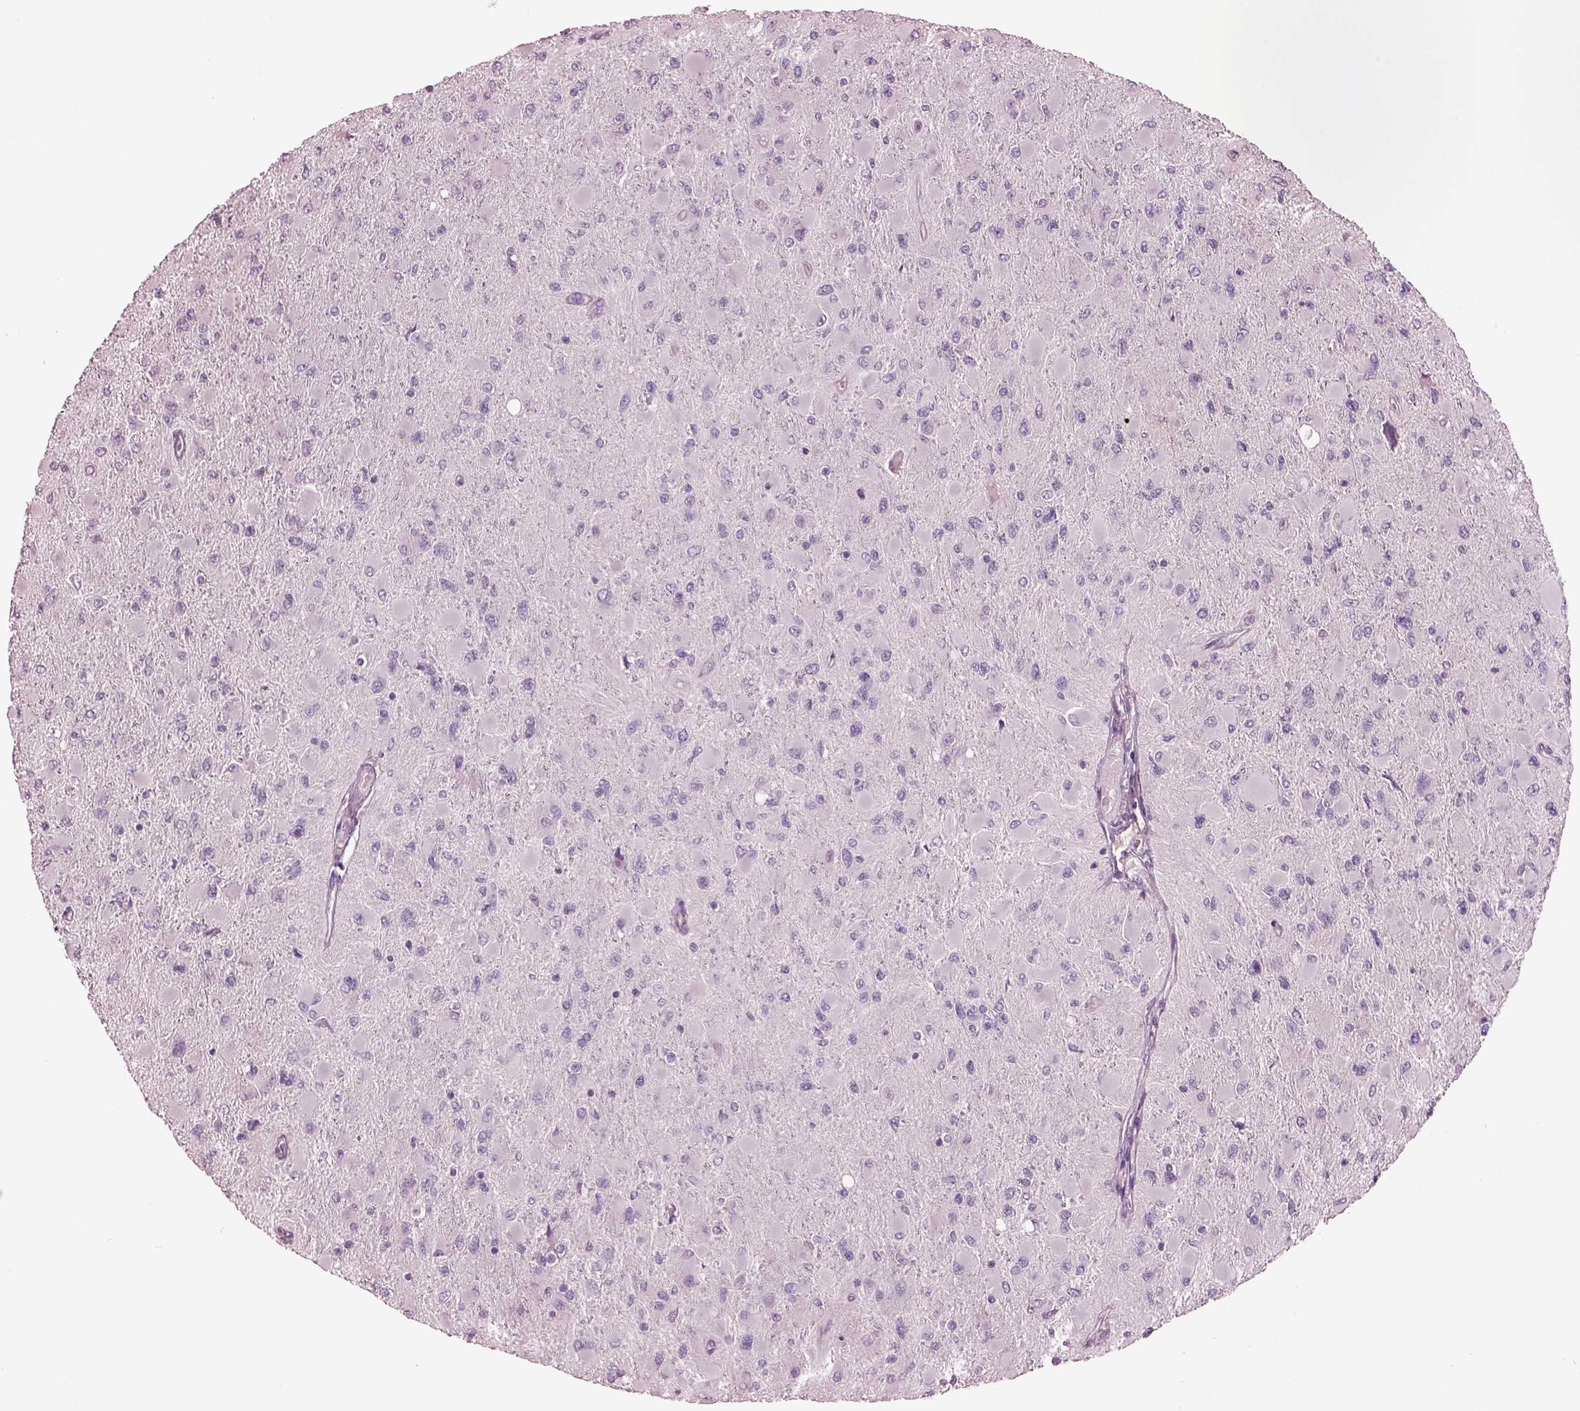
{"staining": {"intensity": "negative", "quantity": "none", "location": "none"}, "tissue": "glioma", "cell_type": "Tumor cells", "image_type": "cancer", "snomed": [{"axis": "morphology", "description": "Glioma, malignant, High grade"}, {"axis": "topography", "description": "Cerebral cortex"}], "caption": "Tumor cells are negative for protein expression in human malignant high-grade glioma.", "gene": "PACRG", "patient": {"sex": "female", "age": 36}}